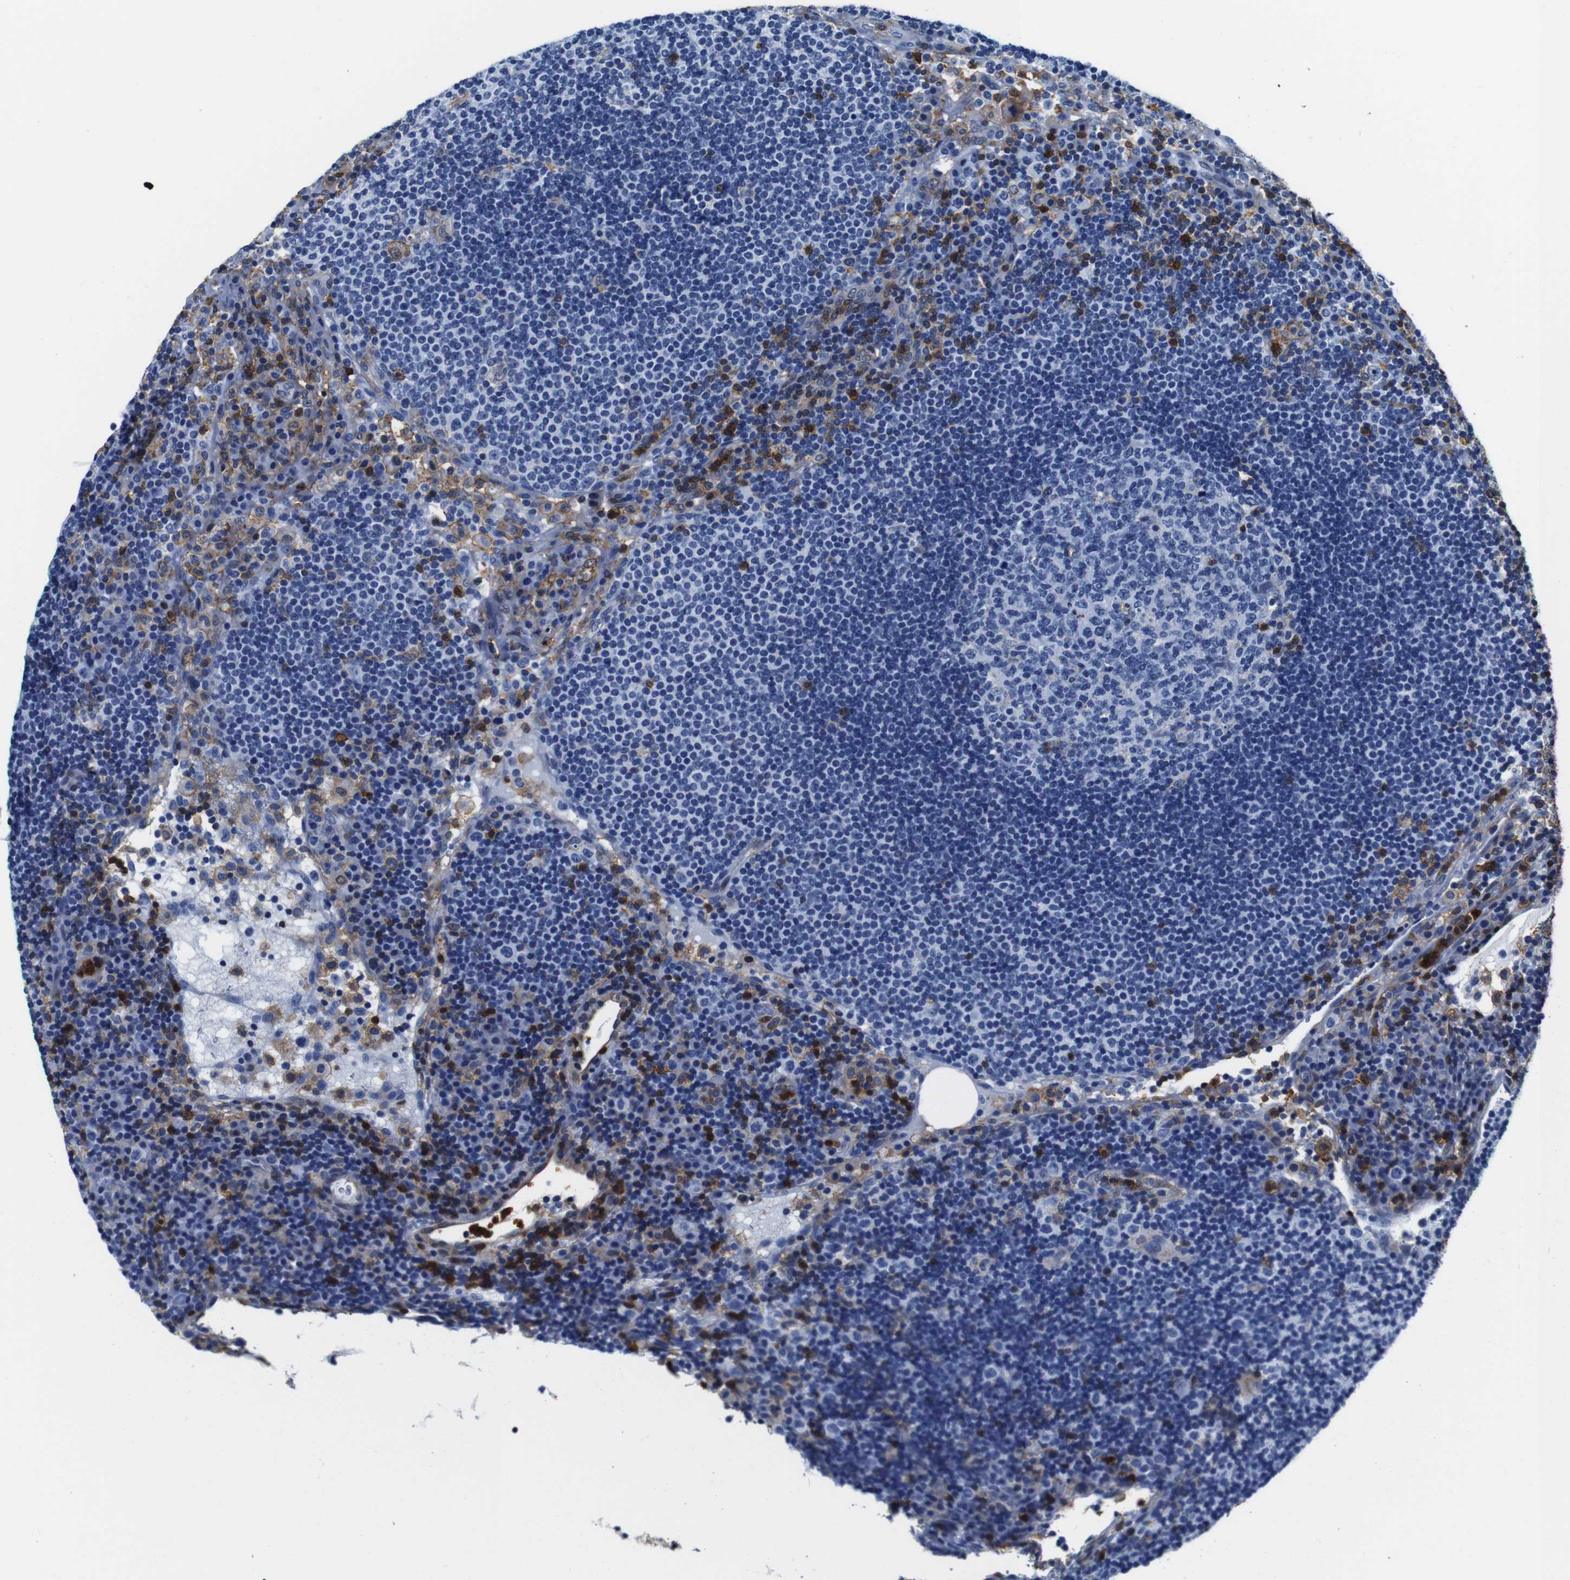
{"staining": {"intensity": "negative", "quantity": "none", "location": "none"}, "tissue": "lymph node", "cell_type": "Germinal center cells", "image_type": "normal", "snomed": [{"axis": "morphology", "description": "Normal tissue, NOS"}, {"axis": "topography", "description": "Lymph node"}], "caption": "IHC of normal human lymph node reveals no staining in germinal center cells. (DAB immunohistochemistry (IHC) with hematoxylin counter stain).", "gene": "ANXA1", "patient": {"sex": "female", "age": 53}}